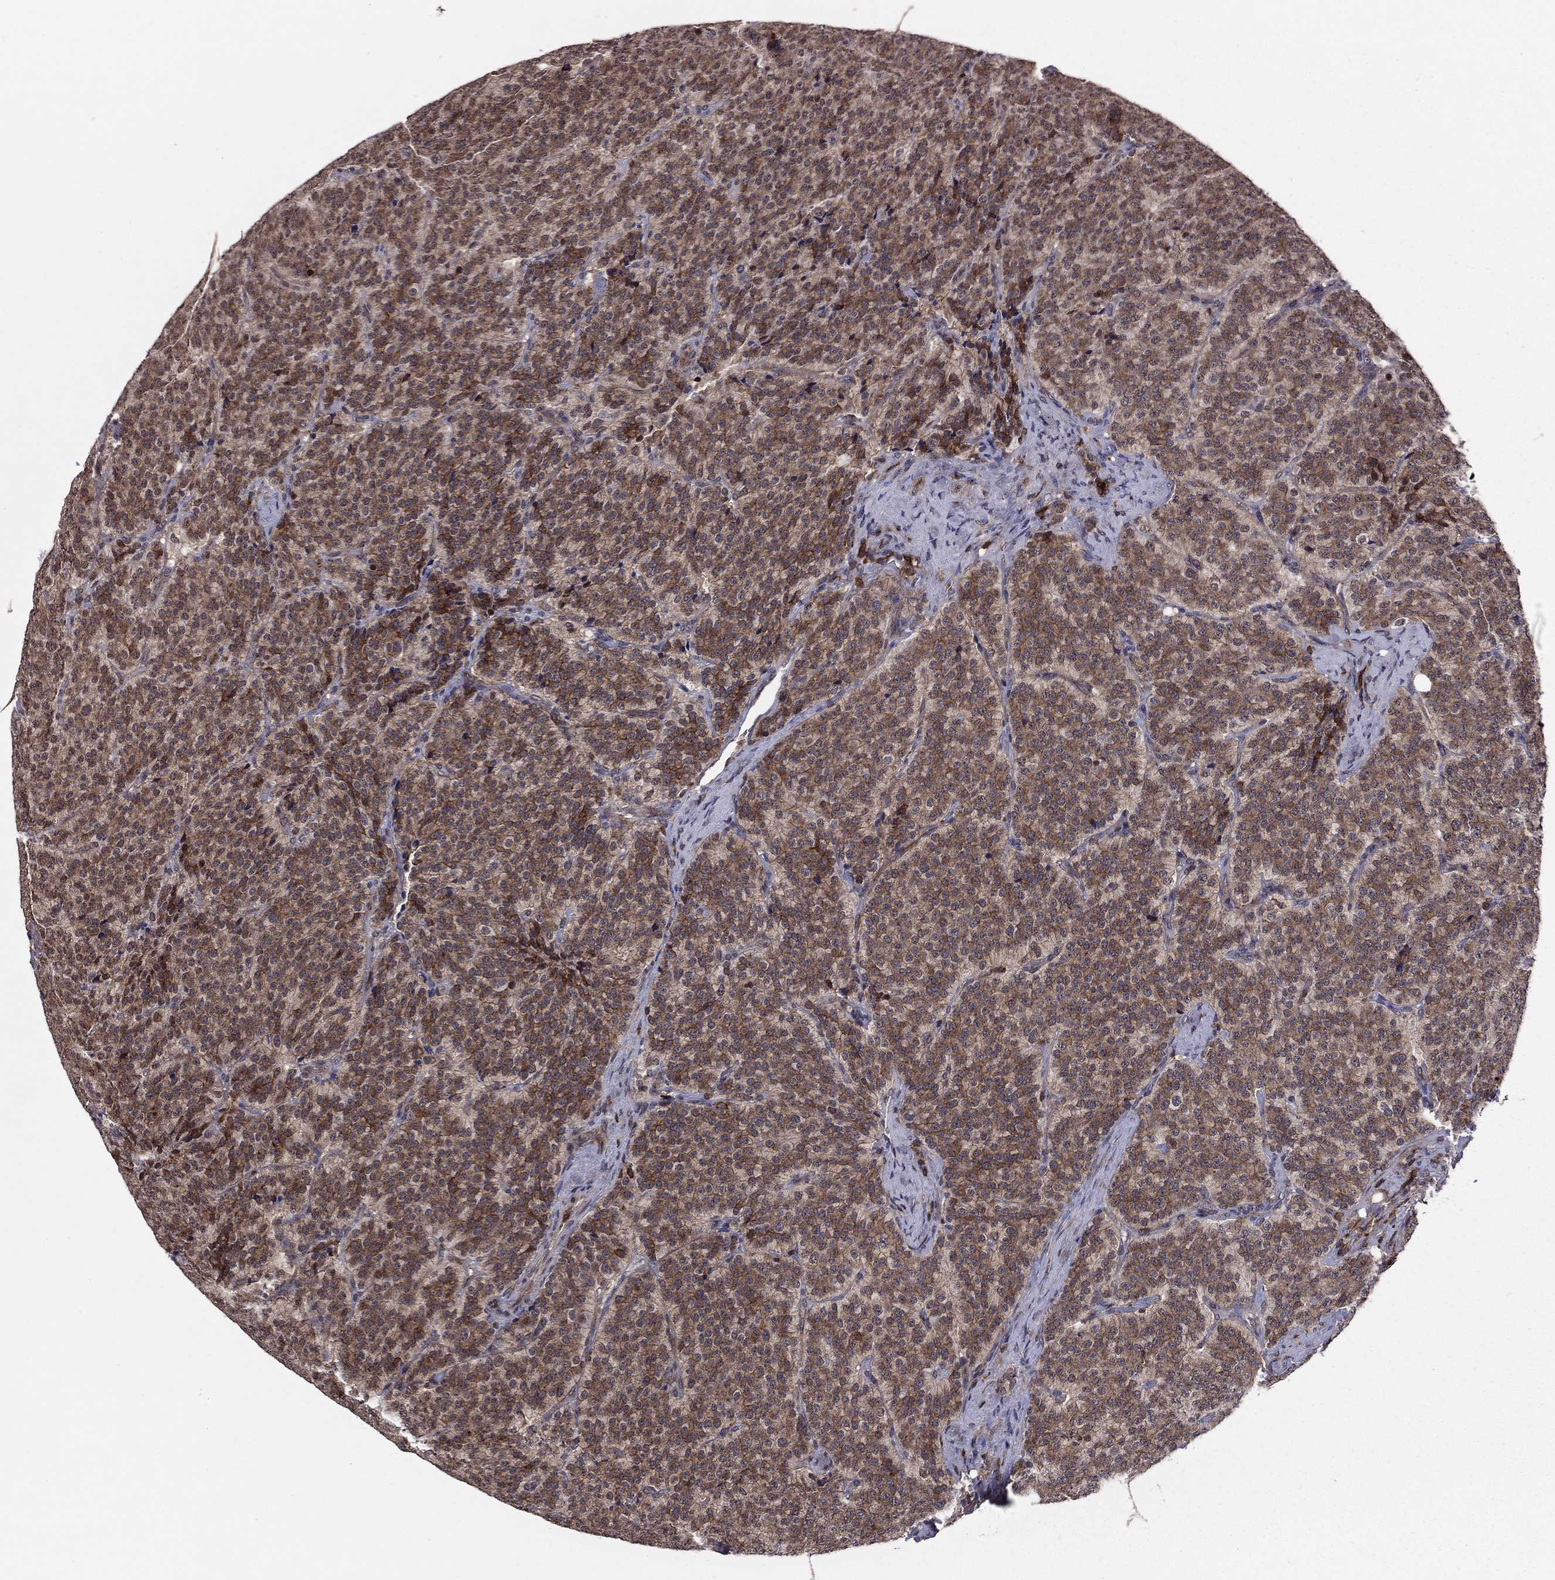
{"staining": {"intensity": "moderate", "quantity": ">75%", "location": "cytoplasmic/membranous"}, "tissue": "carcinoid", "cell_type": "Tumor cells", "image_type": "cancer", "snomed": [{"axis": "morphology", "description": "Carcinoid, malignant, NOS"}, {"axis": "topography", "description": "Small intestine"}], "caption": "Protein positivity by immunohistochemistry shows moderate cytoplasmic/membranous positivity in about >75% of tumor cells in carcinoid. The staining was performed using DAB (3,3'-diaminobenzidine) to visualize the protein expression in brown, while the nuclei were stained in blue with hematoxylin (Magnification: 20x).", "gene": "SSX2IP", "patient": {"sex": "female", "age": 58}}